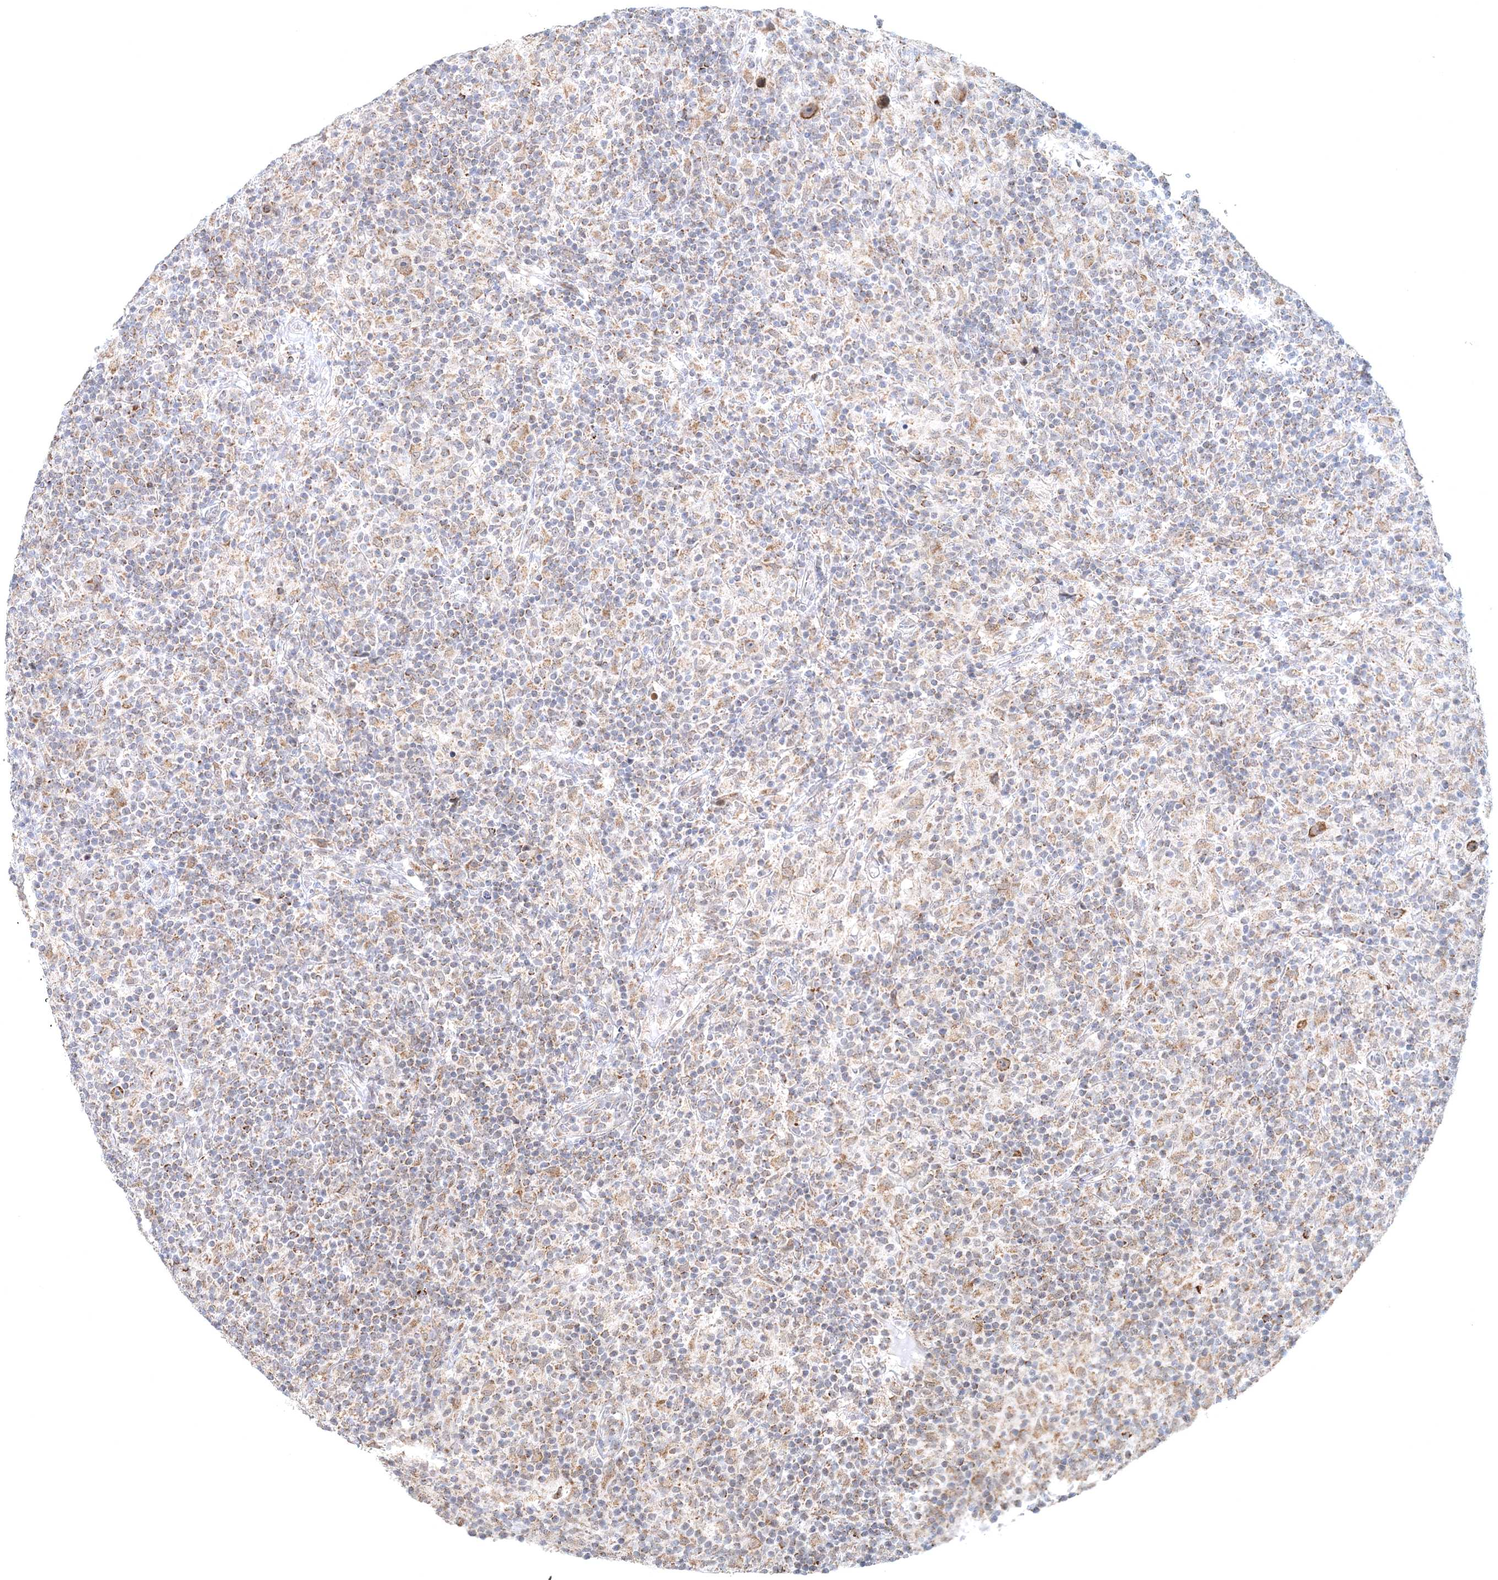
{"staining": {"intensity": "moderate", "quantity": ">75%", "location": "cytoplasmic/membranous"}, "tissue": "lymphoma", "cell_type": "Tumor cells", "image_type": "cancer", "snomed": [{"axis": "morphology", "description": "Hodgkin's disease, NOS"}, {"axis": "topography", "description": "Lymph node"}], "caption": "Hodgkin's disease stained with a protein marker shows moderate staining in tumor cells.", "gene": "RNF150", "patient": {"sex": "male", "age": 70}}